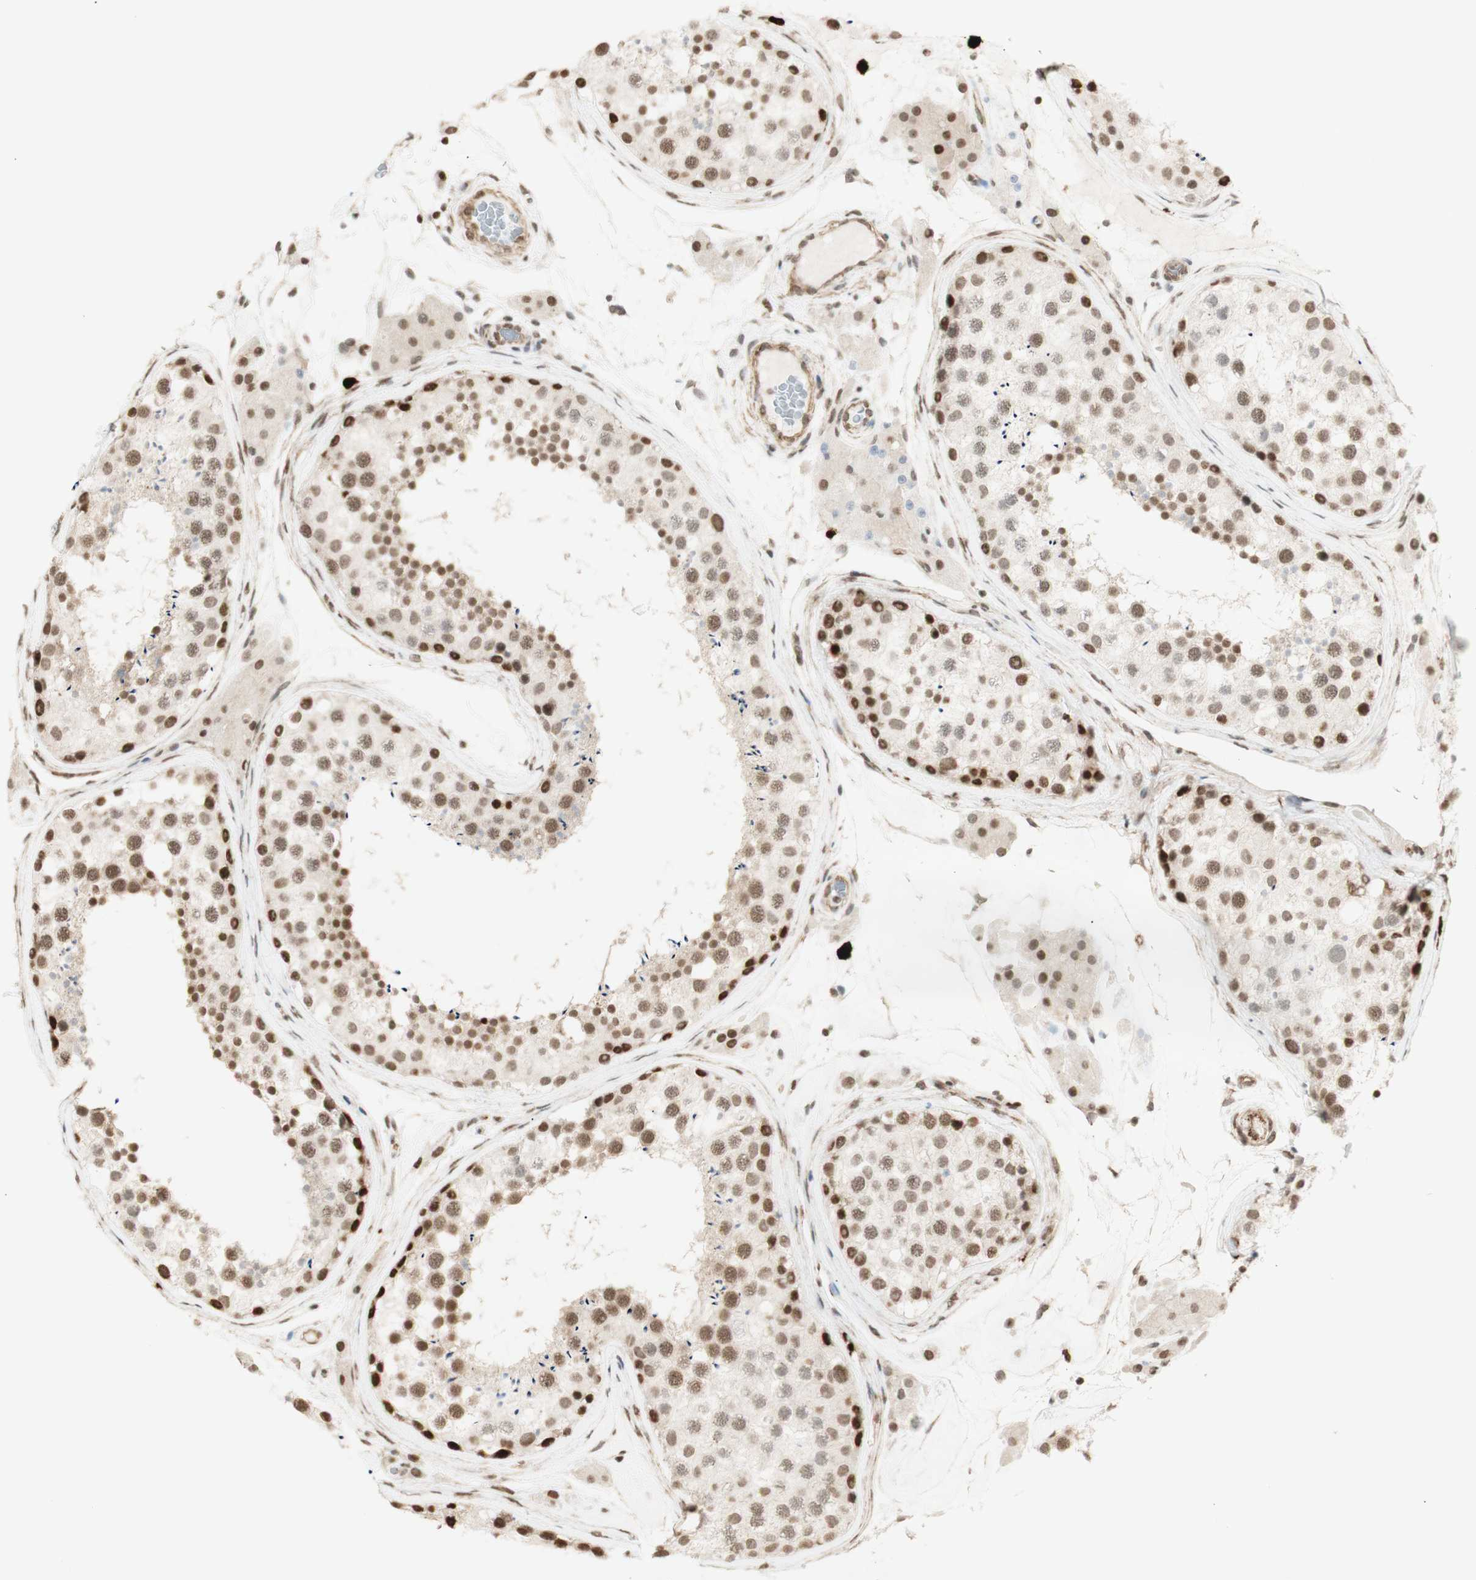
{"staining": {"intensity": "moderate", "quantity": ">75%", "location": "nuclear"}, "tissue": "testis", "cell_type": "Cells in seminiferous ducts", "image_type": "normal", "snomed": [{"axis": "morphology", "description": "Normal tissue, NOS"}, {"axis": "topography", "description": "Testis"}], "caption": "About >75% of cells in seminiferous ducts in benign human testis reveal moderate nuclear protein staining as visualized by brown immunohistochemical staining.", "gene": "ZMYM6", "patient": {"sex": "male", "age": 46}}